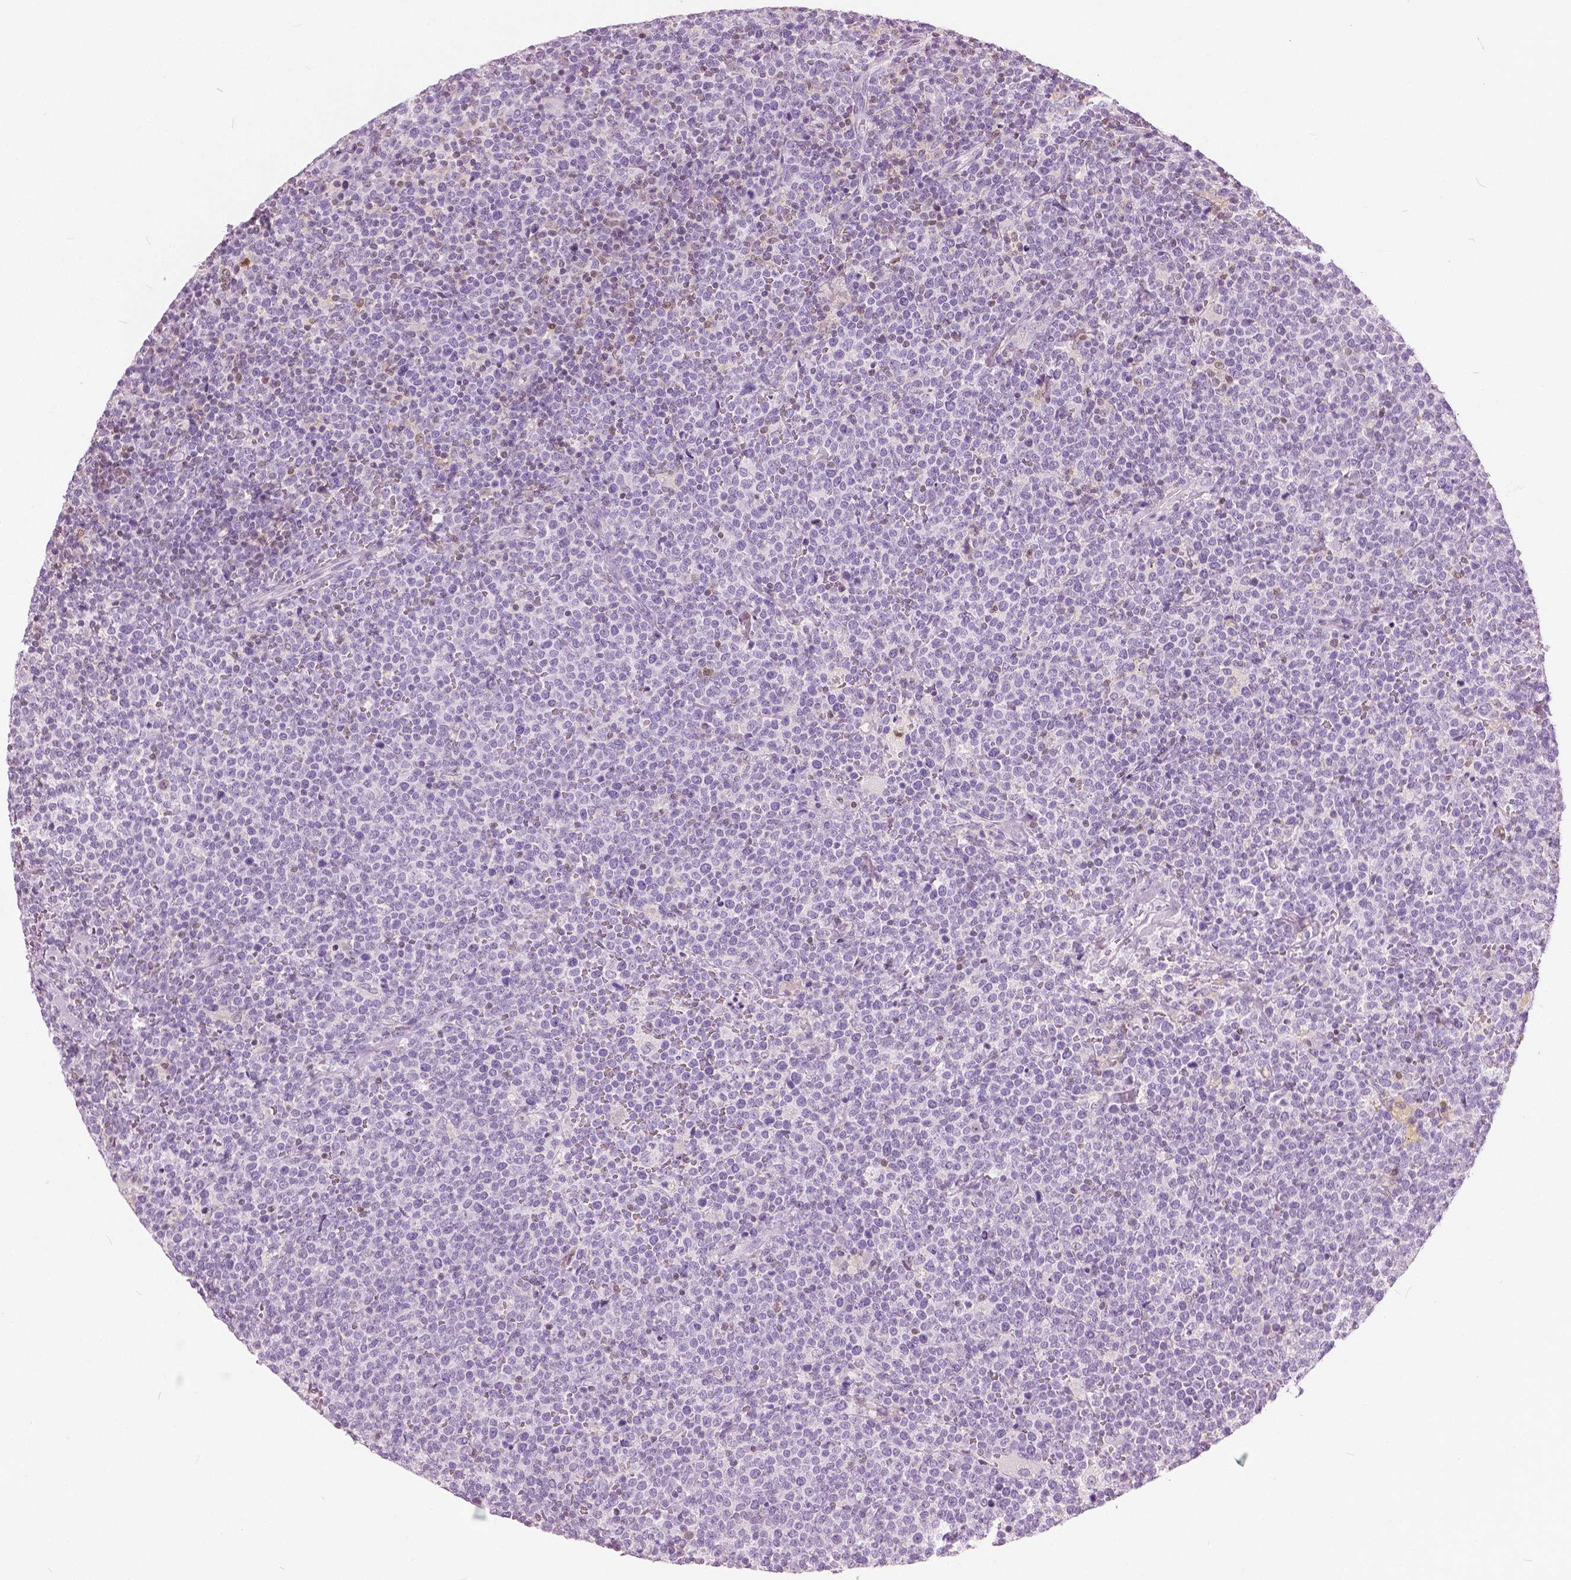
{"staining": {"intensity": "negative", "quantity": "none", "location": "none"}, "tissue": "lymphoma", "cell_type": "Tumor cells", "image_type": "cancer", "snomed": [{"axis": "morphology", "description": "Malignant lymphoma, non-Hodgkin's type, High grade"}, {"axis": "topography", "description": "Lymph node"}], "caption": "The histopathology image displays no significant positivity in tumor cells of high-grade malignant lymphoma, non-Hodgkin's type. Brightfield microscopy of immunohistochemistry (IHC) stained with DAB (brown) and hematoxylin (blue), captured at high magnification.", "gene": "GALM", "patient": {"sex": "male", "age": 61}}